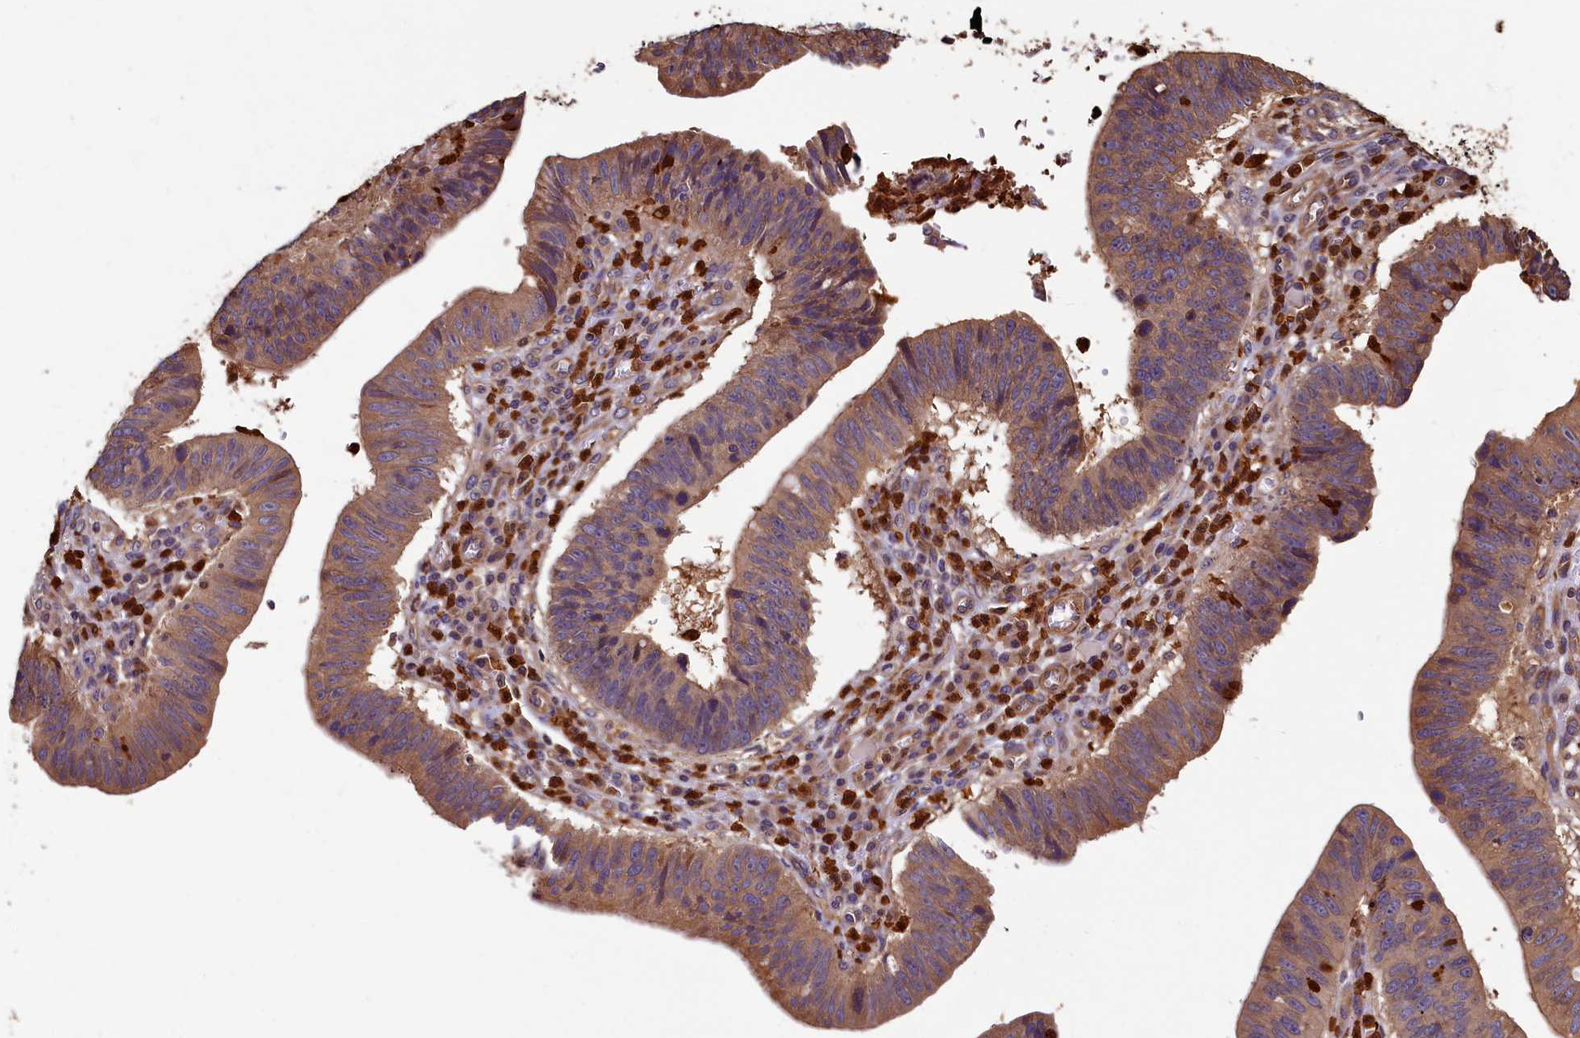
{"staining": {"intensity": "moderate", "quantity": ">75%", "location": "cytoplasmic/membranous"}, "tissue": "stomach cancer", "cell_type": "Tumor cells", "image_type": "cancer", "snomed": [{"axis": "morphology", "description": "Adenocarcinoma, NOS"}, {"axis": "topography", "description": "Stomach"}], "caption": "Brown immunohistochemical staining in stomach cancer (adenocarcinoma) reveals moderate cytoplasmic/membranous expression in approximately >75% of tumor cells. Immunohistochemistry stains the protein in brown and the nuclei are stained blue.", "gene": "CCDC102B", "patient": {"sex": "male", "age": 59}}